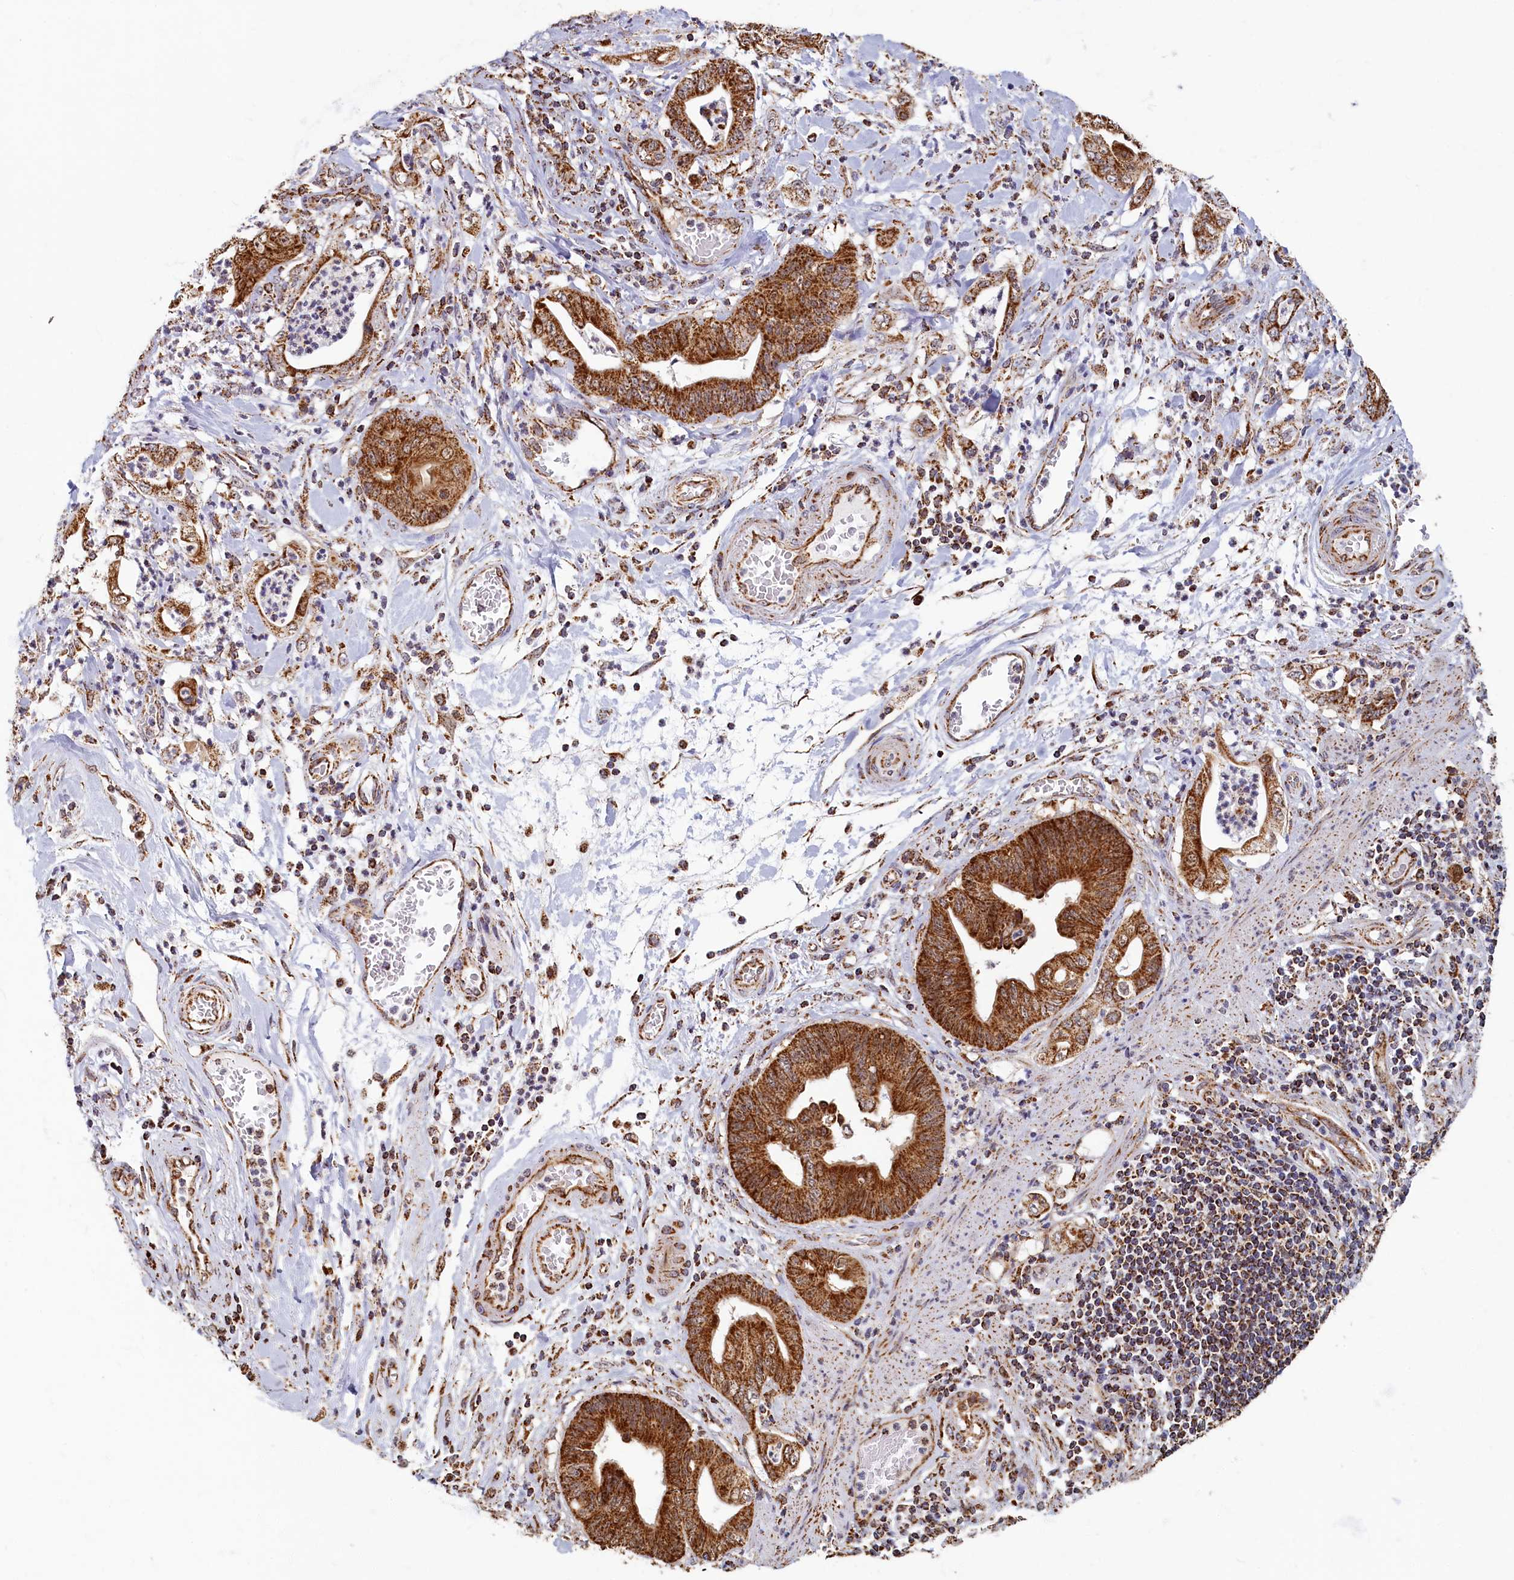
{"staining": {"intensity": "strong", "quantity": ">75%", "location": "cytoplasmic/membranous"}, "tissue": "stomach cancer", "cell_type": "Tumor cells", "image_type": "cancer", "snomed": [{"axis": "morphology", "description": "Adenocarcinoma, NOS"}, {"axis": "topography", "description": "Stomach"}], "caption": "Immunohistochemistry micrograph of neoplastic tissue: human stomach cancer stained using immunohistochemistry (IHC) exhibits high levels of strong protein expression localized specifically in the cytoplasmic/membranous of tumor cells, appearing as a cytoplasmic/membranous brown color.", "gene": "SPR", "patient": {"sex": "female", "age": 73}}